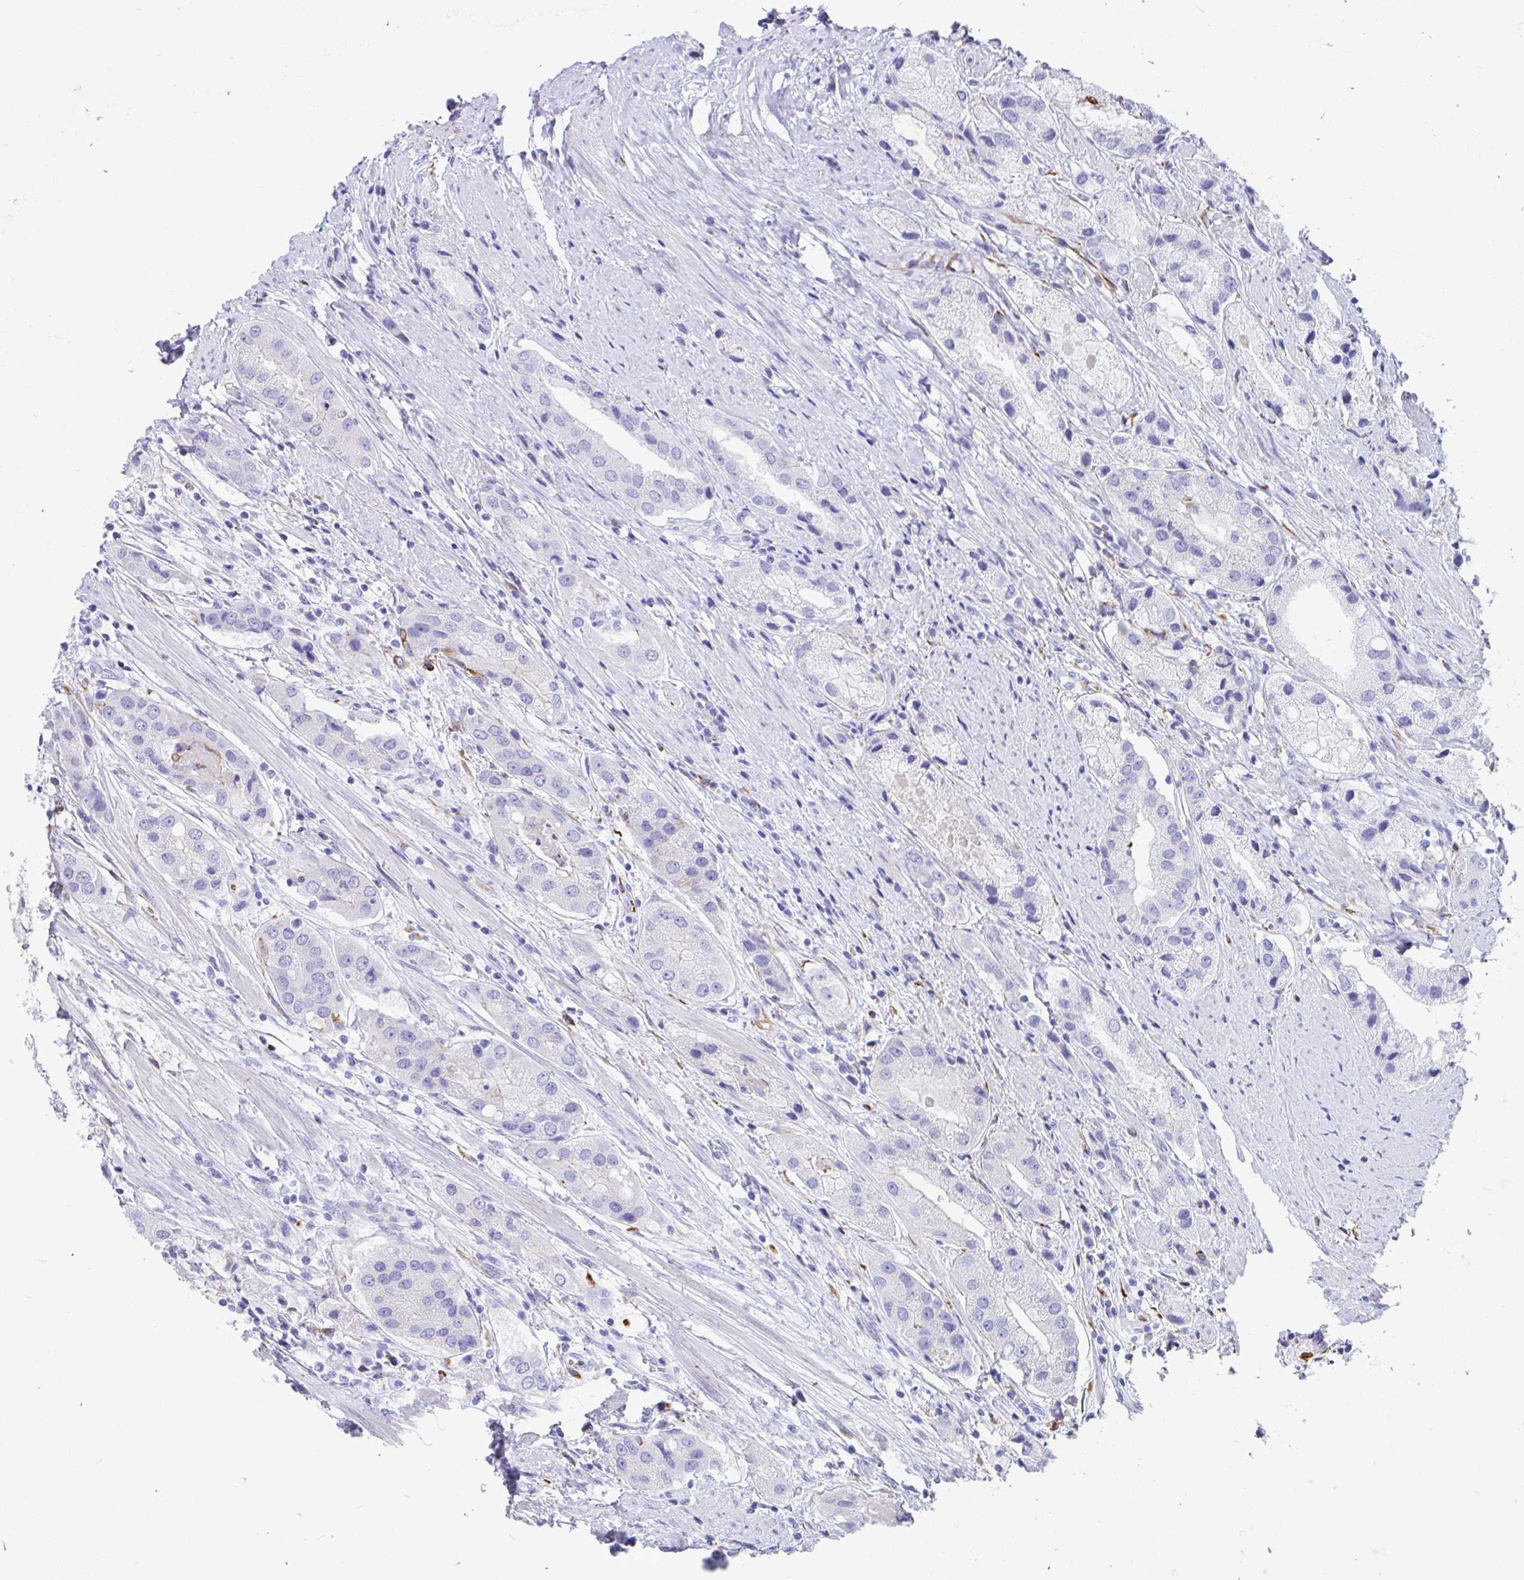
{"staining": {"intensity": "negative", "quantity": "none", "location": "none"}, "tissue": "prostate cancer", "cell_type": "Tumor cells", "image_type": "cancer", "snomed": [{"axis": "morphology", "description": "Adenocarcinoma, Low grade"}, {"axis": "topography", "description": "Prostate"}], "caption": "High power microscopy image of an immunohistochemistry image of prostate cancer (adenocarcinoma (low-grade)), revealing no significant staining in tumor cells.", "gene": "ZNF699", "patient": {"sex": "male", "age": 69}}